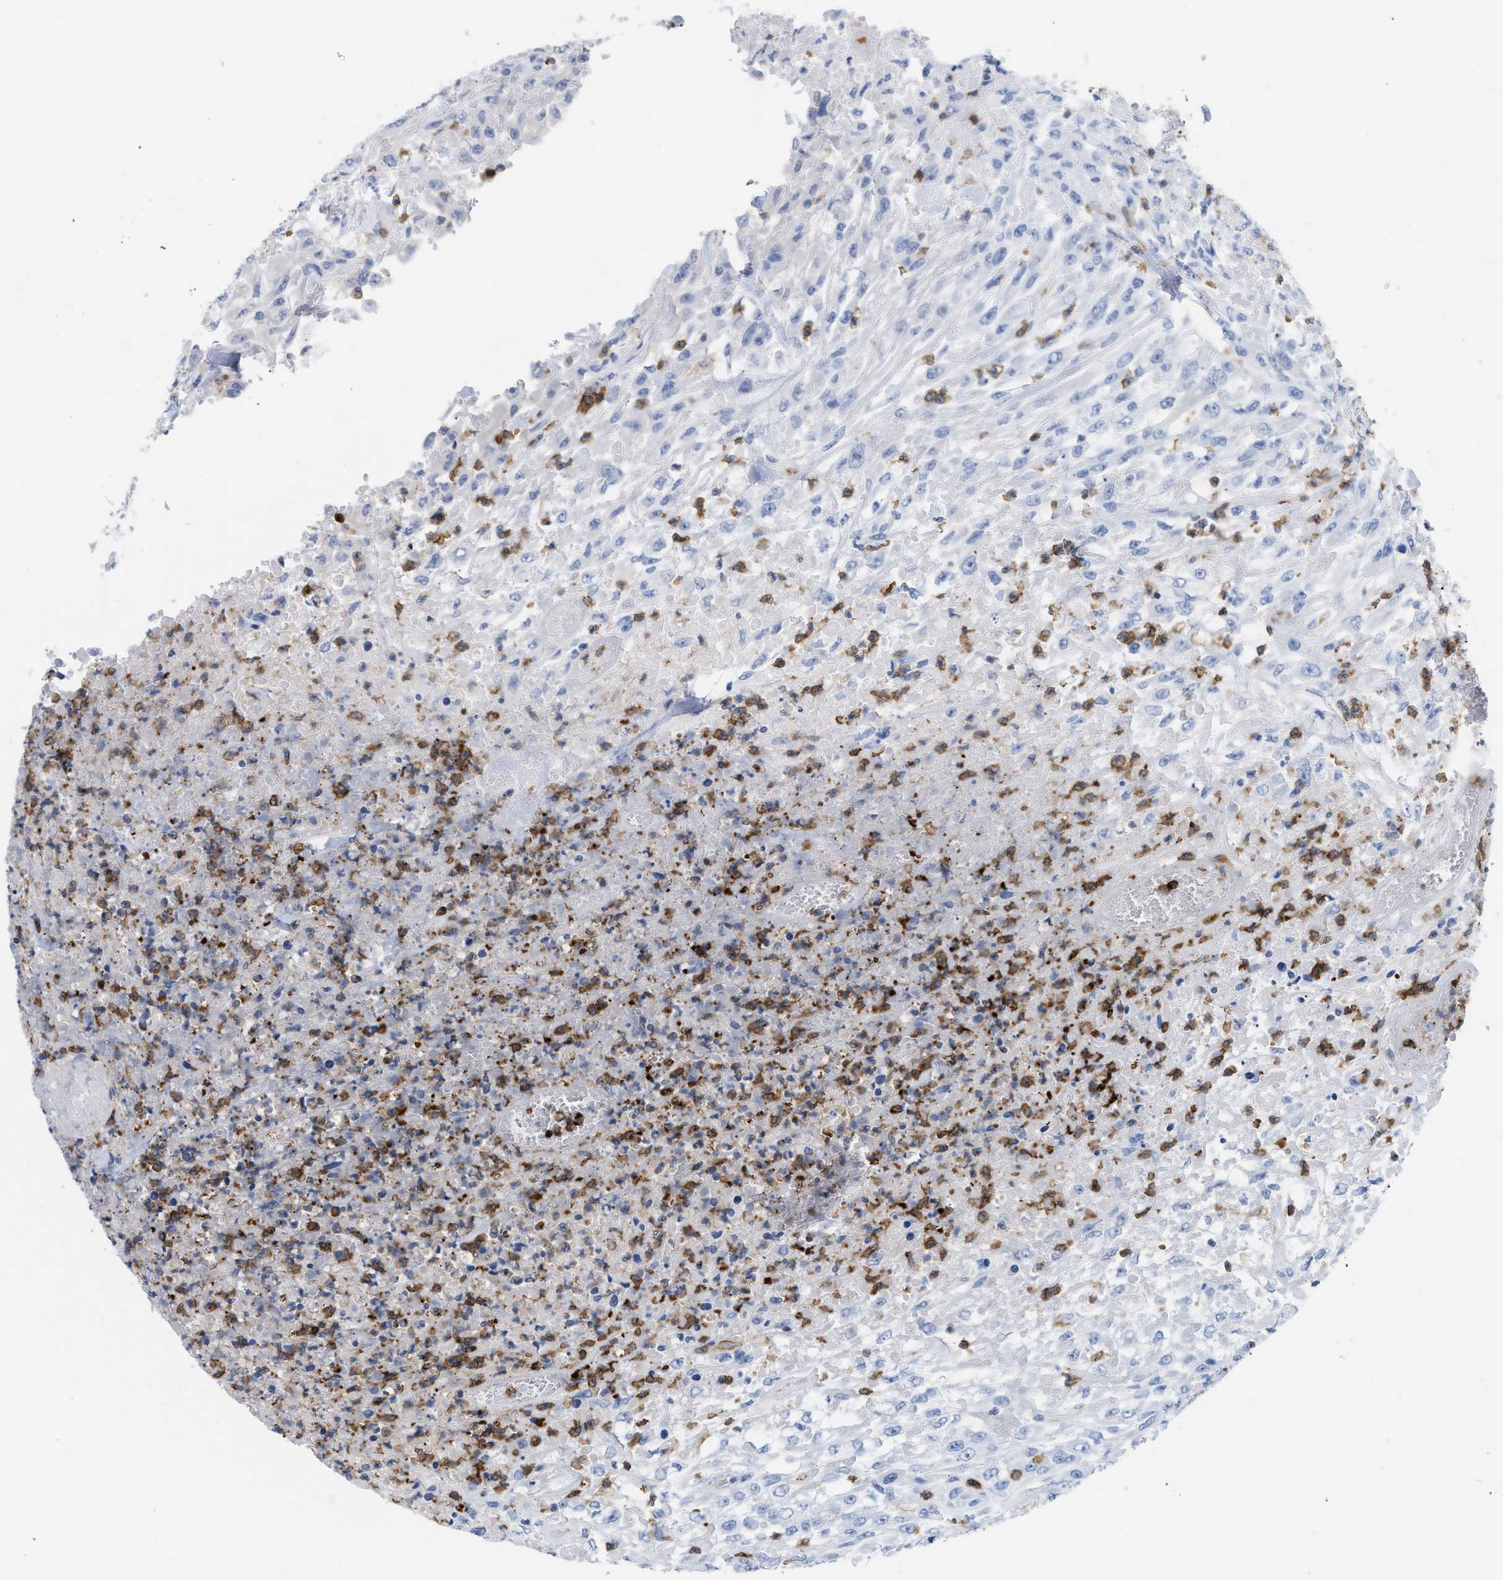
{"staining": {"intensity": "negative", "quantity": "none", "location": "none"}, "tissue": "urothelial cancer", "cell_type": "Tumor cells", "image_type": "cancer", "snomed": [{"axis": "morphology", "description": "Urothelial carcinoma, High grade"}, {"axis": "topography", "description": "Urinary bladder"}], "caption": "This is an immunohistochemistry photomicrograph of urothelial carcinoma (high-grade). There is no positivity in tumor cells.", "gene": "LCP1", "patient": {"sex": "male", "age": 46}}